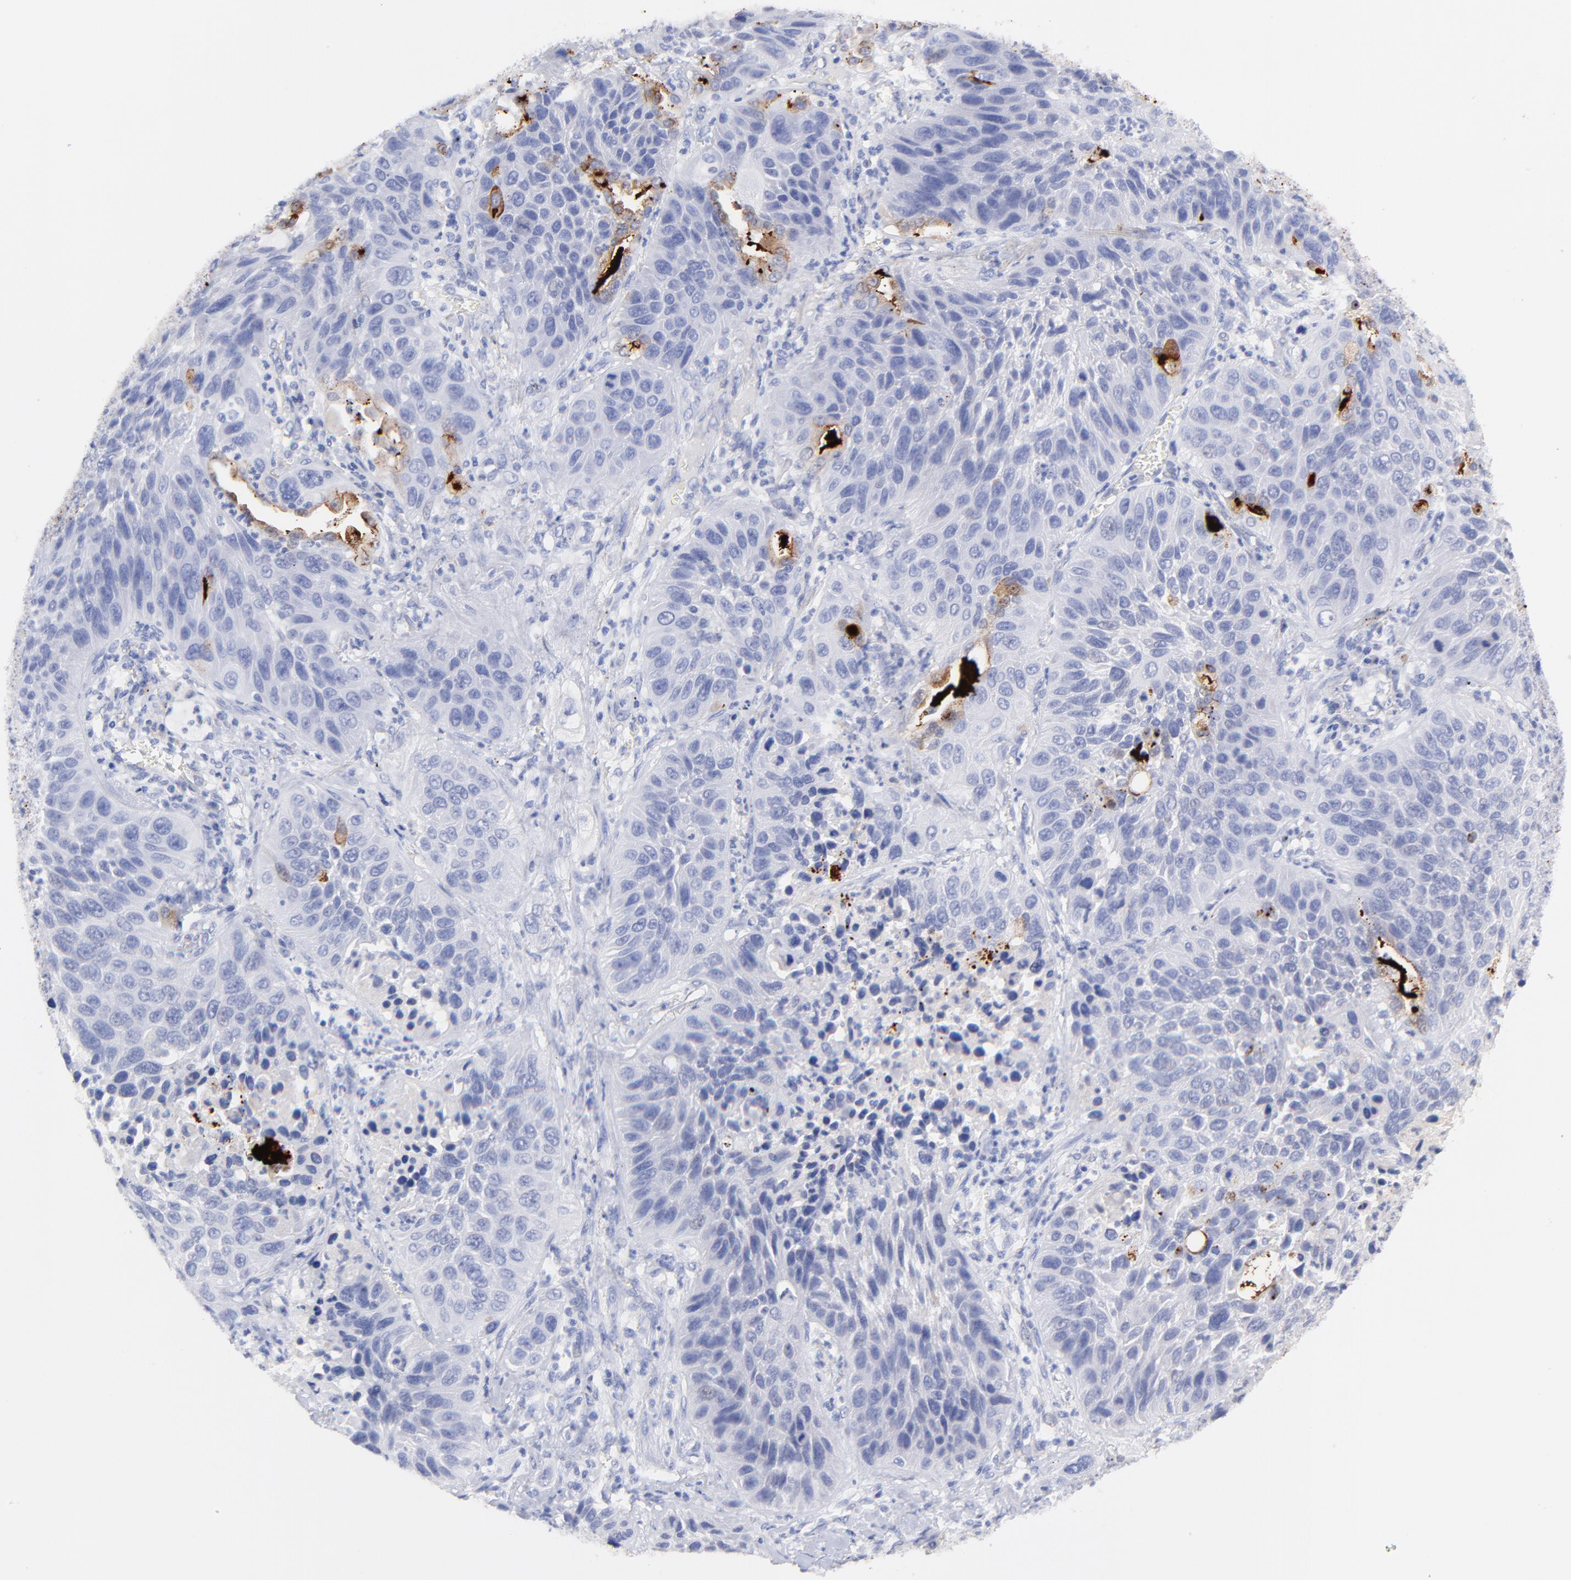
{"staining": {"intensity": "moderate", "quantity": "<25%", "location": "cytoplasmic/membranous"}, "tissue": "lung cancer", "cell_type": "Tumor cells", "image_type": "cancer", "snomed": [{"axis": "morphology", "description": "Squamous cell carcinoma, NOS"}, {"axis": "topography", "description": "Lung"}], "caption": "High-power microscopy captured an immunohistochemistry (IHC) micrograph of lung cancer, revealing moderate cytoplasmic/membranous expression in approximately <25% of tumor cells.", "gene": "CFAP57", "patient": {"sex": "female", "age": 76}}